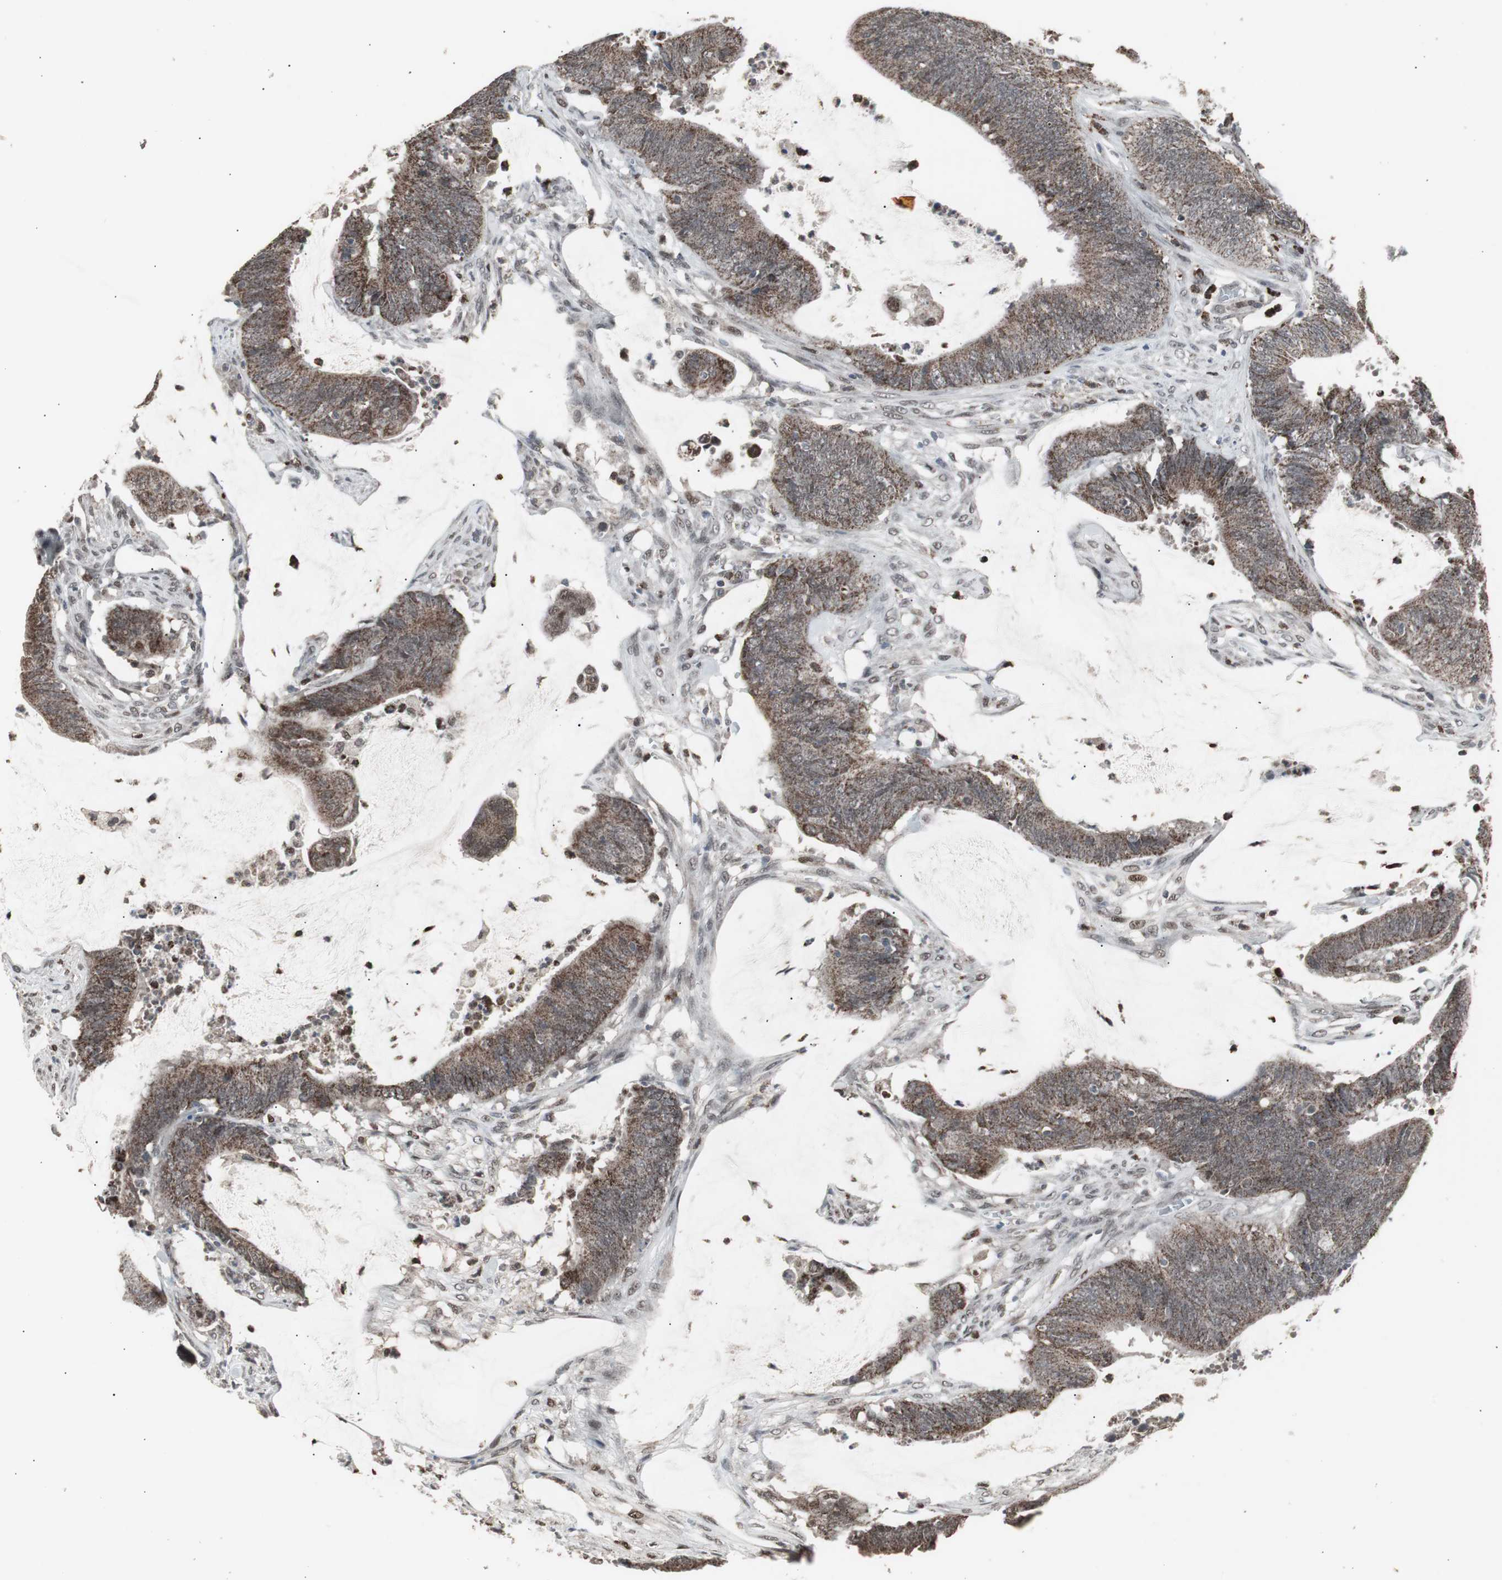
{"staining": {"intensity": "moderate", "quantity": "25%-75%", "location": "cytoplasmic/membranous"}, "tissue": "colorectal cancer", "cell_type": "Tumor cells", "image_type": "cancer", "snomed": [{"axis": "morphology", "description": "Adenocarcinoma, NOS"}, {"axis": "topography", "description": "Rectum"}], "caption": "Colorectal cancer (adenocarcinoma) stained with immunohistochemistry (IHC) shows moderate cytoplasmic/membranous staining in about 25%-75% of tumor cells.", "gene": "RXRA", "patient": {"sex": "female", "age": 66}}